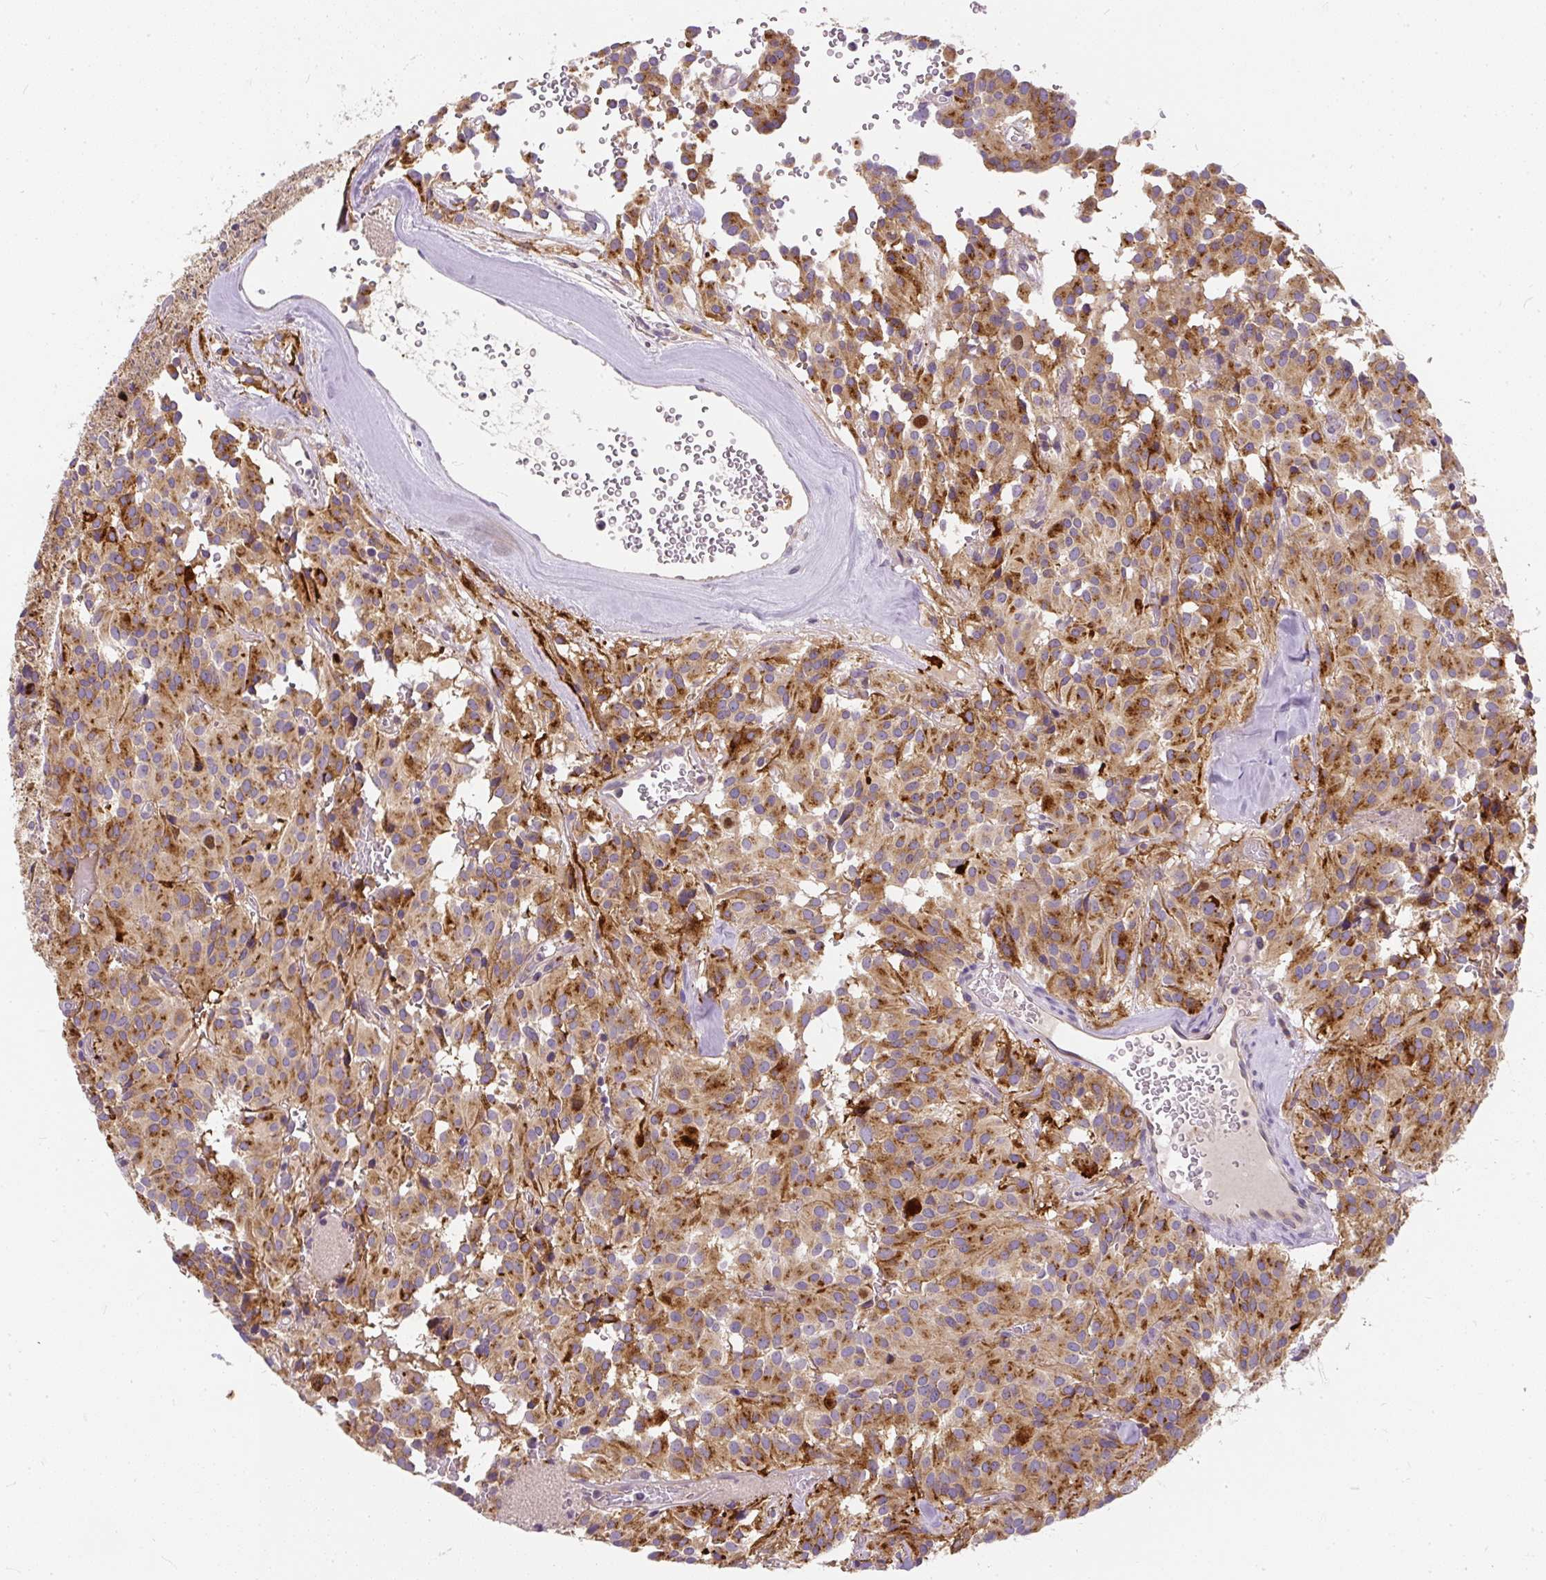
{"staining": {"intensity": "moderate", "quantity": ">75%", "location": "cytoplasmic/membranous"}, "tissue": "glioma", "cell_type": "Tumor cells", "image_type": "cancer", "snomed": [{"axis": "morphology", "description": "Glioma, malignant, Low grade"}, {"axis": "topography", "description": "Brain"}], "caption": "Immunohistochemical staining of human malignant glioma (low-grade) exhibits moderate cytoplasmic/membranous protein staining in approximately >75% of tumor cells. The staining is performed using DAB (3,3'-diaminobenzidine) brown chromogen to label protein expression. The nuclei are counter-stained blue using hematoxylin.", "gene": "CYP20A1", "patient": {"sex": "male", "age": 42}}